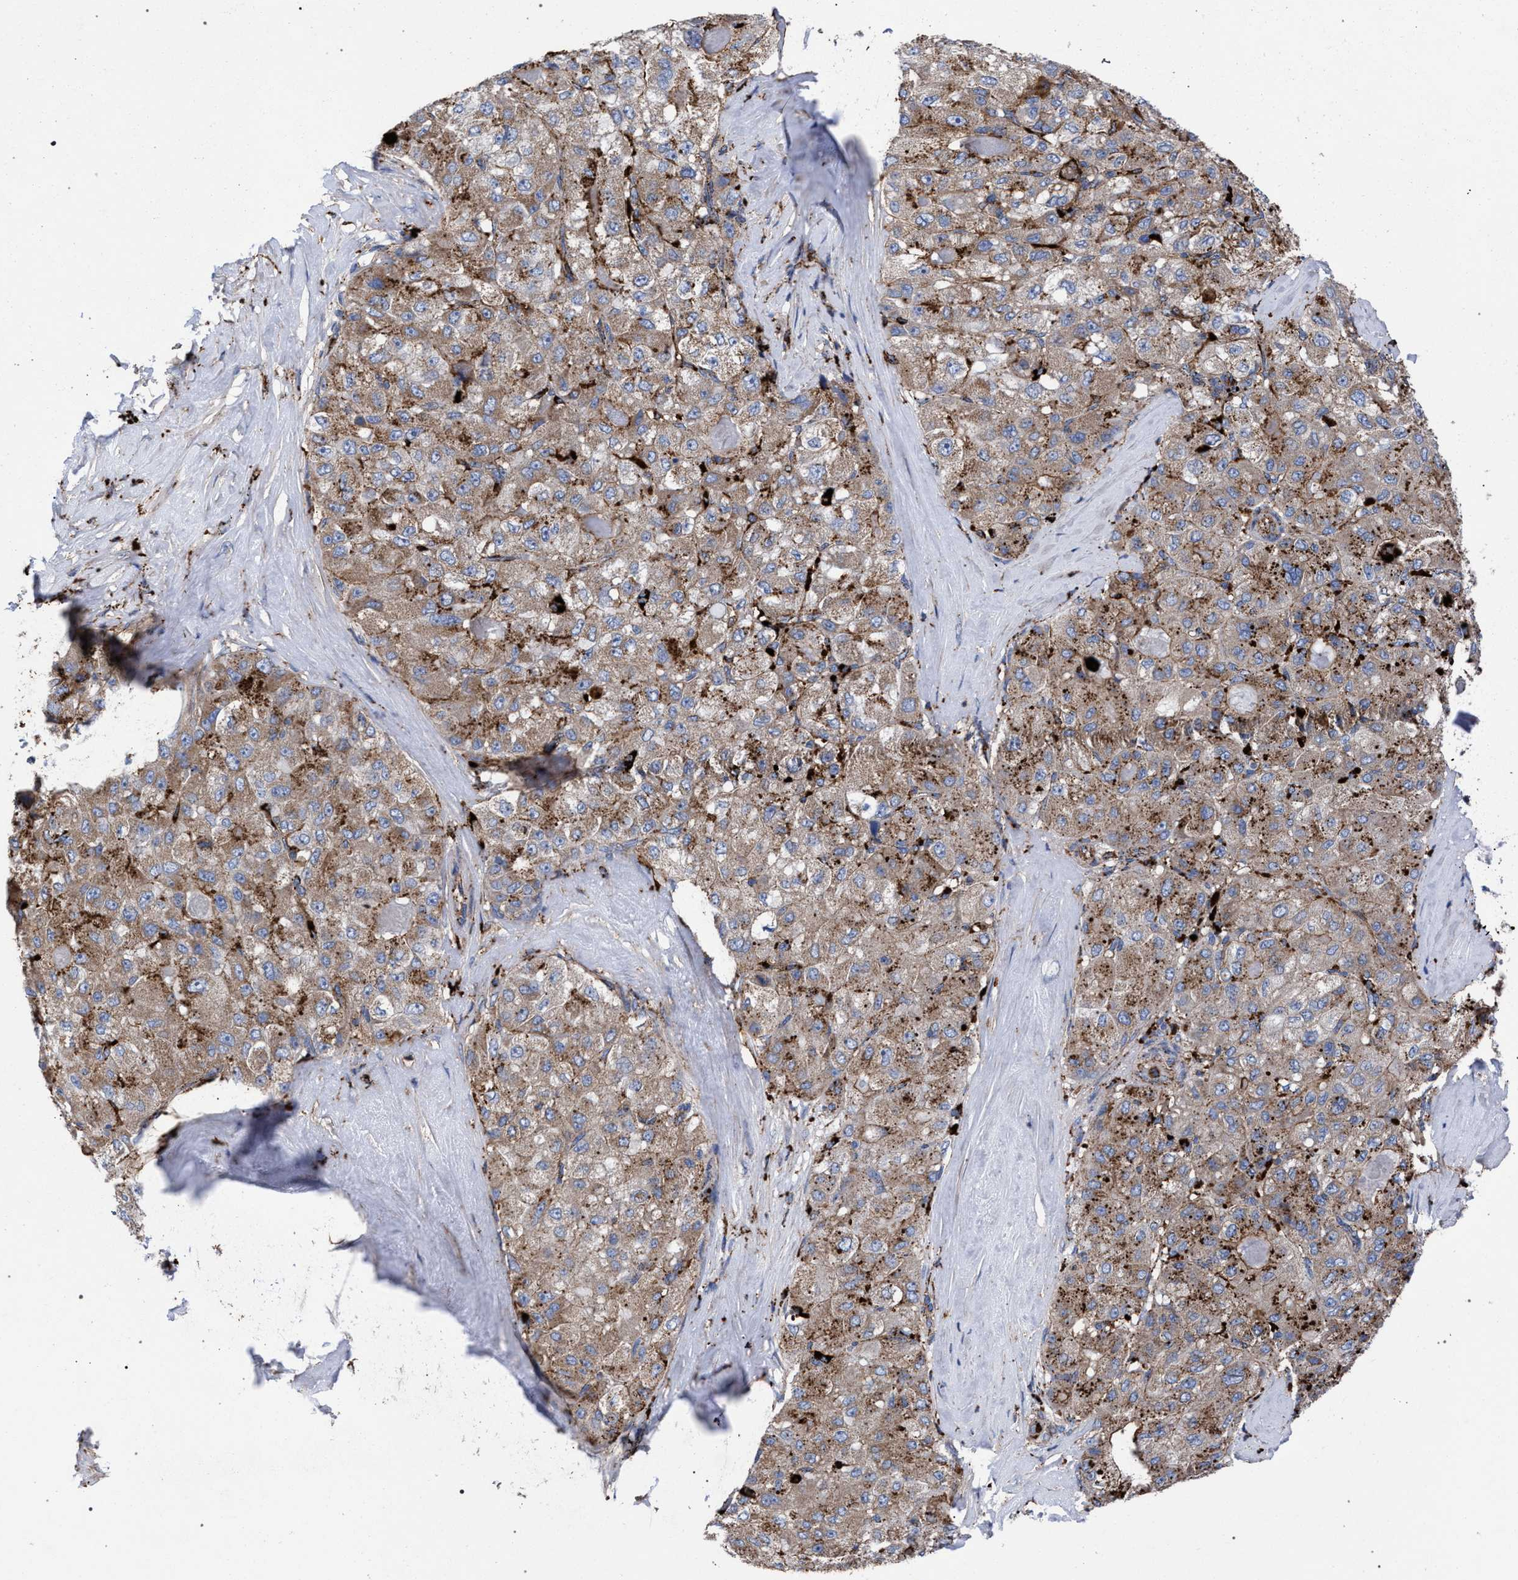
{"staining": {"intensity": "moderate", "quantity": ">75%", "location": "cytoplasmic/membranous"}, "tissue": "liver cancer", "cell_type": "Tumor cells", "image_type": "cancer", "snomed": [{"axis": "morphology", "description": "Carcinoma, Hepatocellular, NOS"}, {"axis": "topography", "description": "Liver"}], "caption": "The photomicrograph displays a brown stain indicating the presence of a protein in the cytoplasmic/membranous of tumor cells in hepatocellular carcinoma (liver).", "gene": "PPT1", "patient": {"sex": "male", "age": 80}}